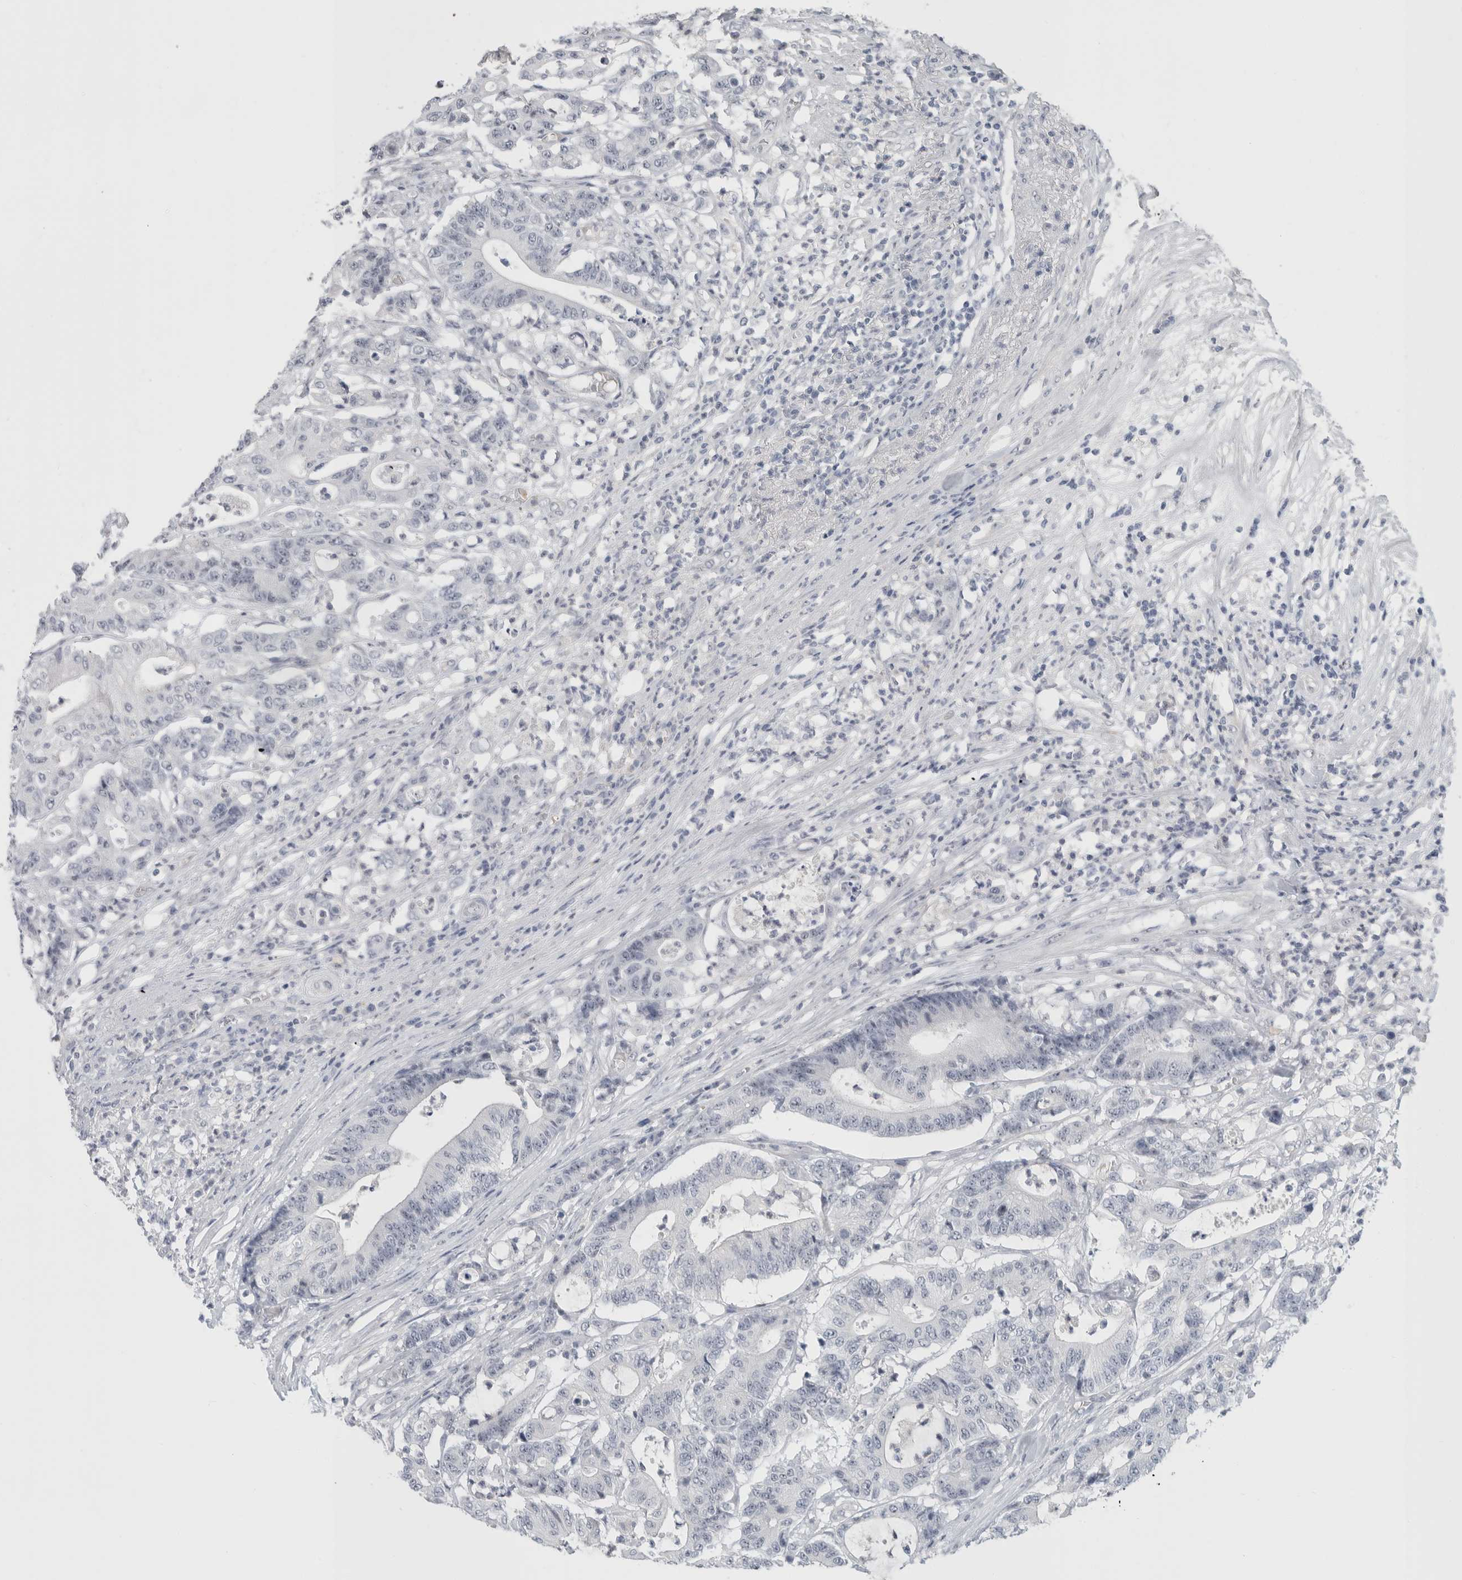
{"staining": {"intensity": "negative", "quantity": "none", "location": "none"}, "tissue": "colorectal cancer", "cell_type": "Tumor cells", "image_type": "cancer", "snomed": [{"axis": "morphology", "description": "Adenocarcinoma, NOS"}, {"axis": "topography", "description": "Colon"}], "caption": "Tumor cells are negative for brown protein staining in colorectal cancer (adenocarcinoma). (DAB (3,3'-diaminobenzidine) IHC visualized using brightfield microscopy, high magnification).", "gene": "FMR1NB", "patient": {"sex": "female", "age": 84}}